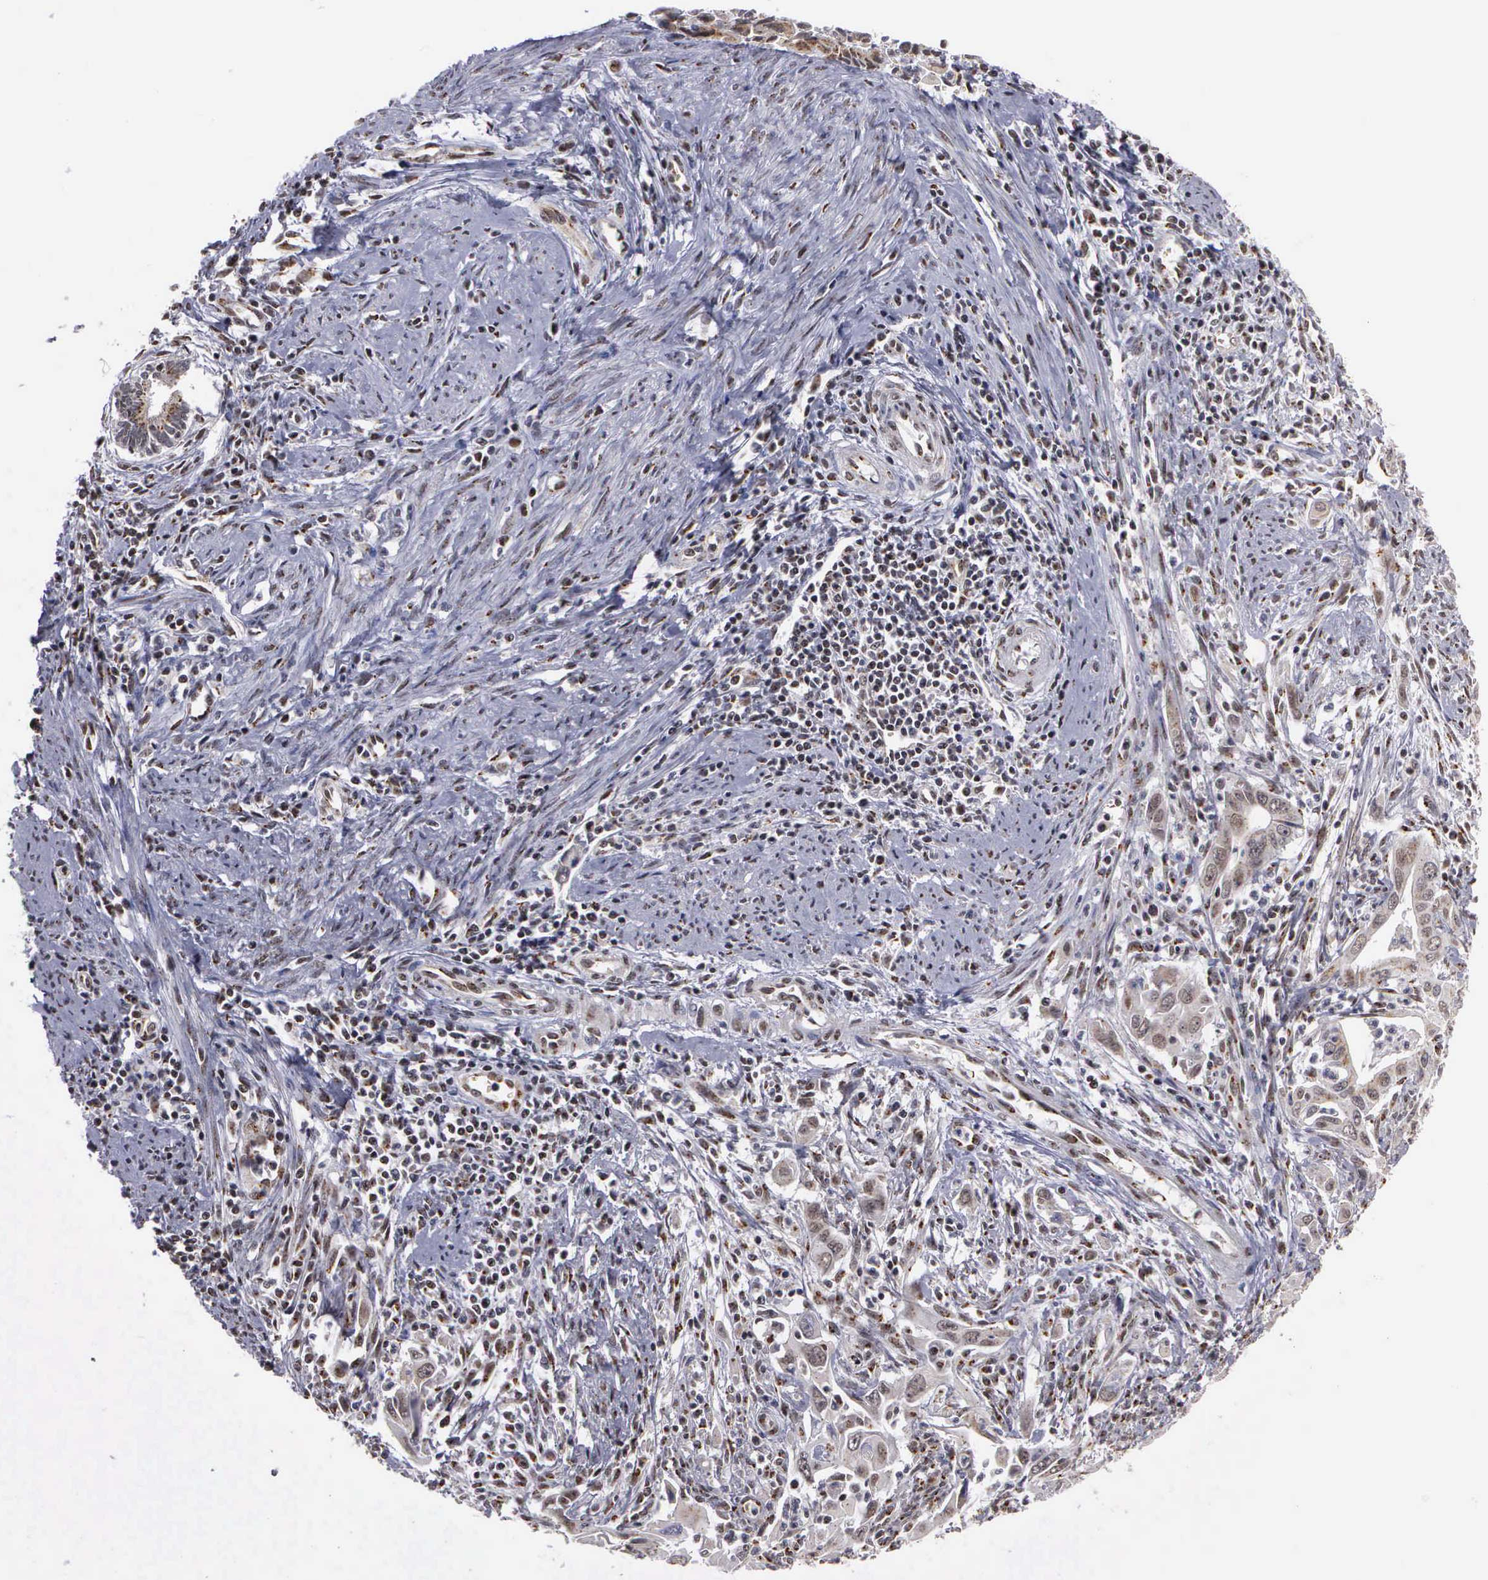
{"staining": {"intensity": "weak", "quantity": ">75%", "location": "cytoplasmic/membranous,nuclear"}, "tissue": "cervical cancer", "cell_type": "Tumor cells", "image_type": "cancer", "snomed": [{"axis": "morphology", "description": "Normal tissue, NOS"}, {"axis": "morphology", "description": "Adenocarcinoma, NOS"}, {"axis": "topography", "description": "Cervix"}], "caption": "Immunohistochemistry (DAB) staining of cervical adenocarcinoma shows weak cytoplasmic/membranous and nuclear protein expression in approximately >75% of tumor cells.", "gene": "GTF2A1", "patient": {"sex": "female", "age": 34}}